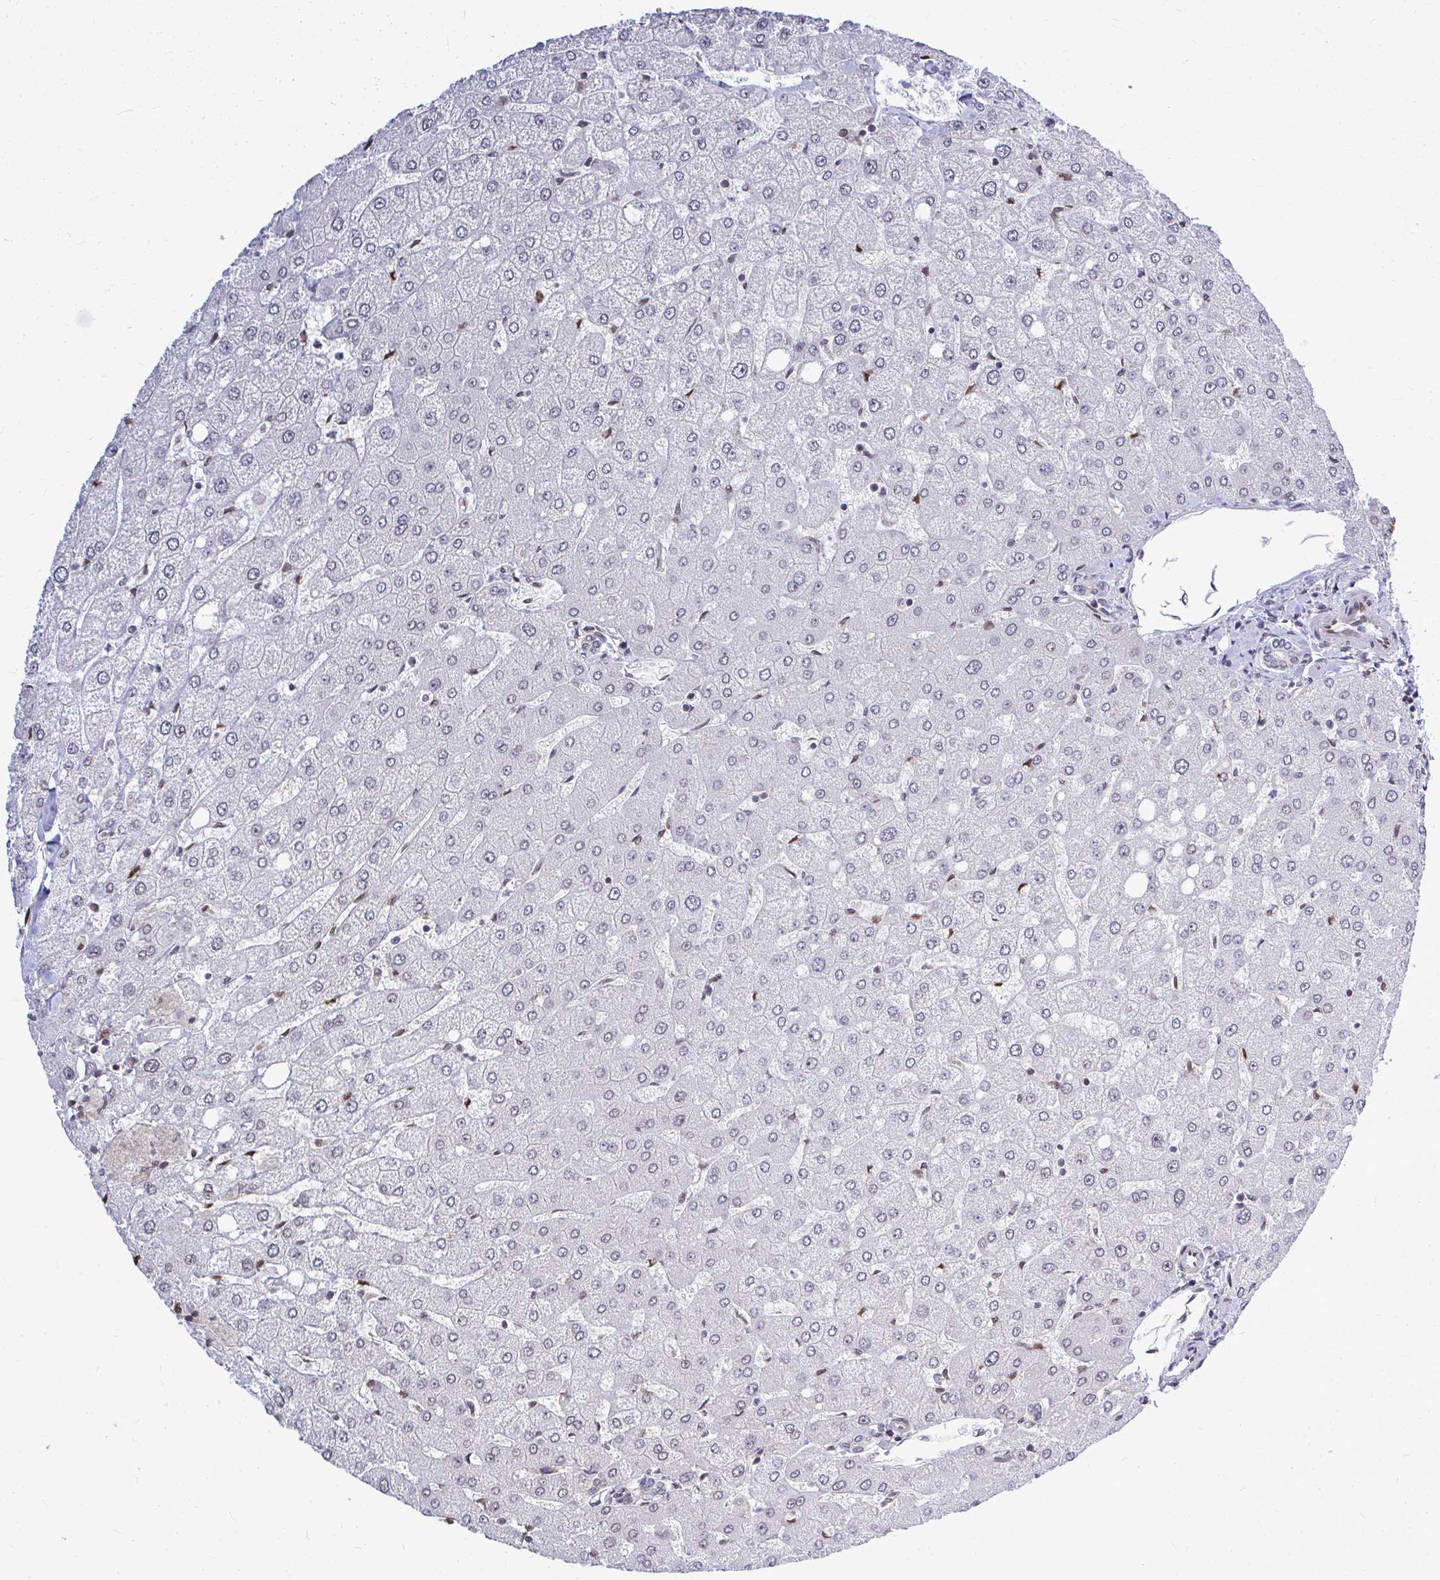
{"staining": {"intensity": "negative", "quantity": "none", "location": "none"}, "tissue": "liver", "cell_type": "Cholangiocytes", "image_type": "normal", "snomed": [{"axis": "morphology", "description": "Normal tissue, NOS"}, {"axis": "topography", "description": "Liver"}], "caption": "Immunohistochemical staining of normal liver displays no significant expression in cholangiocytes. (IHC, brightfield microscopy, high magnification).", "gene": "XPO1", "patient": {"sex": "female", "age": 54}}